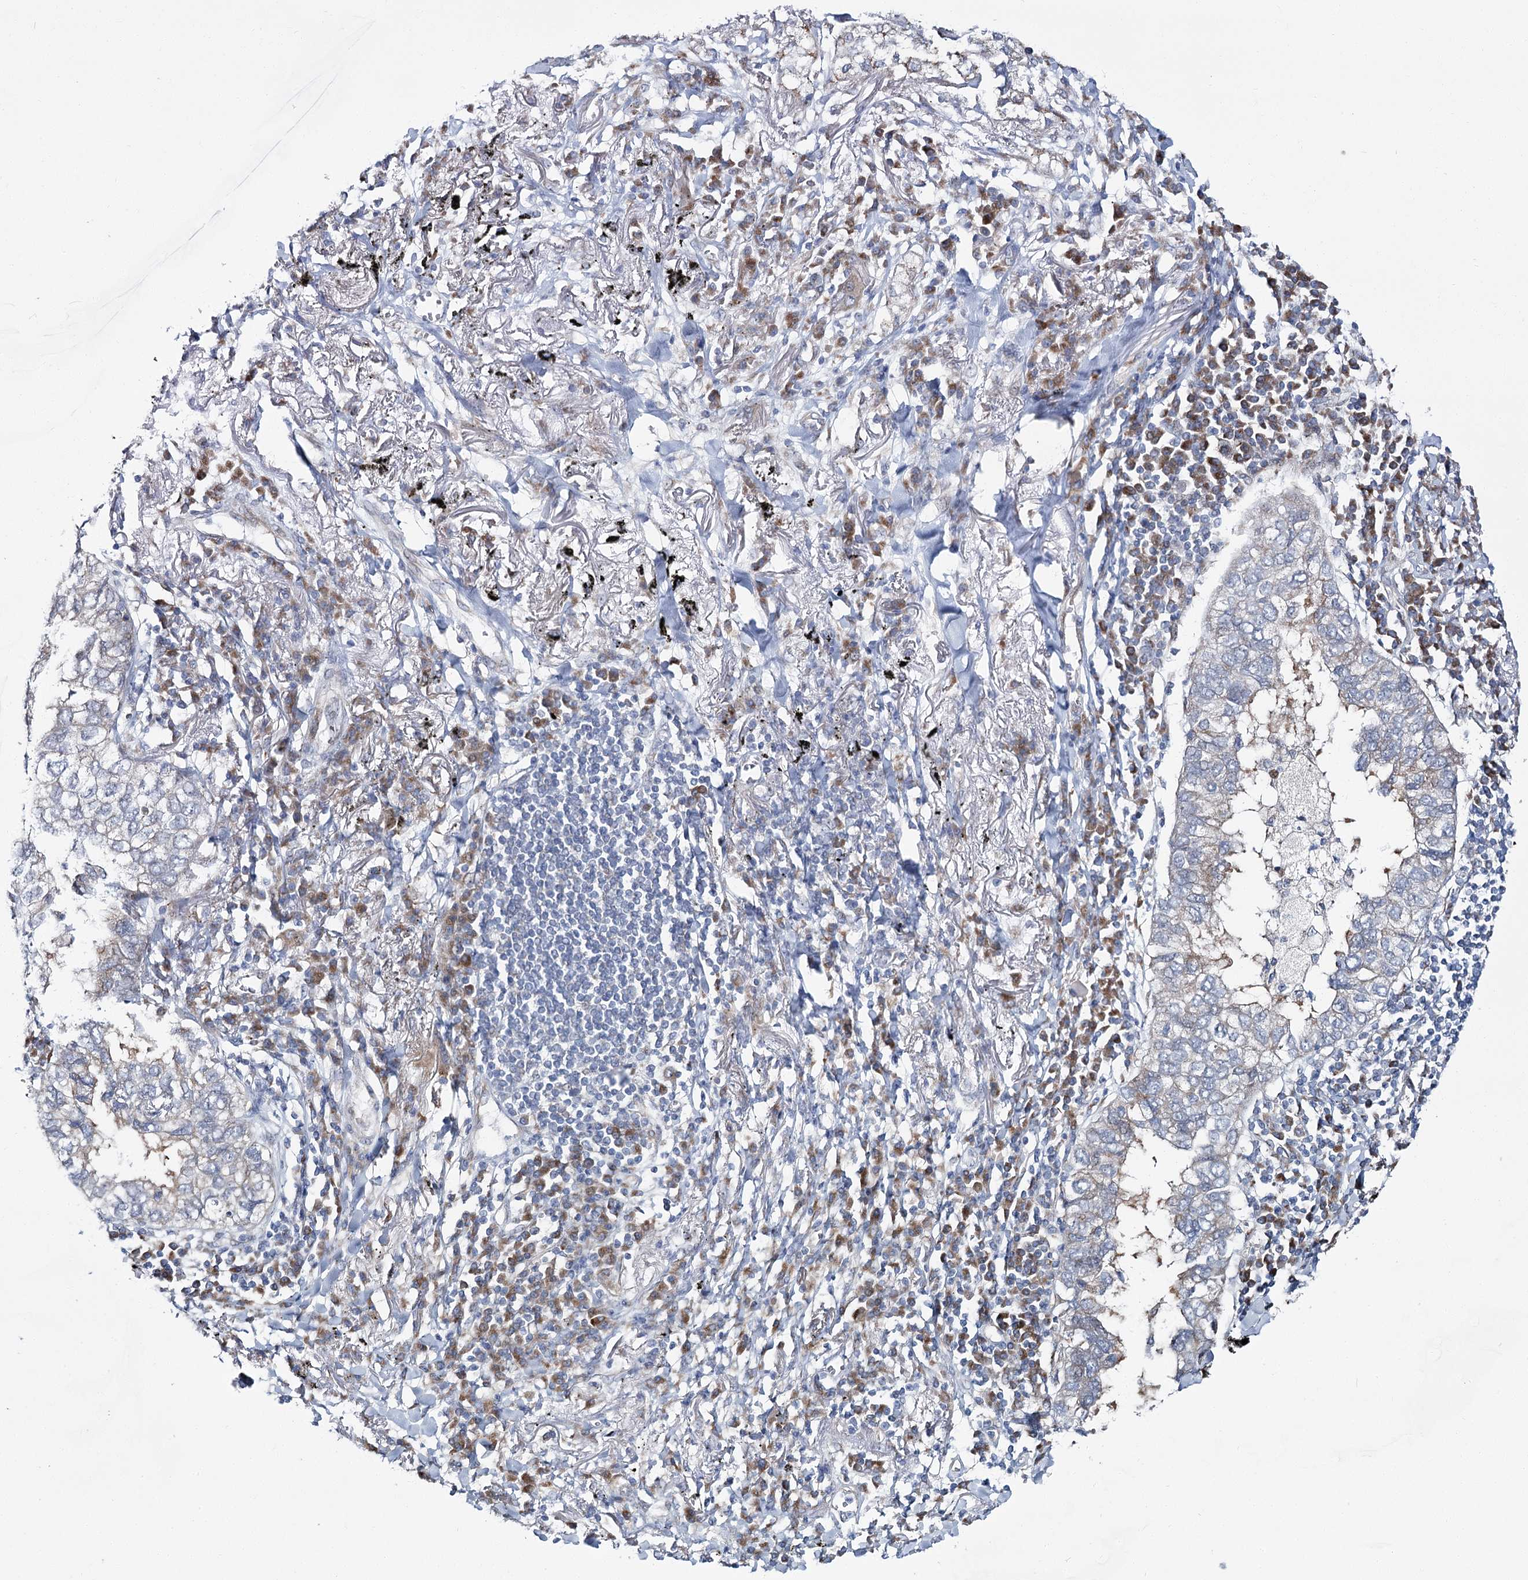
{"staining": {"intensity": "negative", "quantity": "none", "location": "none"}, "tissue": "lung cancer", "cell_type": "Tumor cells", "image_type": "cancer", "snomed": [{"axis": "morphology", "description": "Adenocarcinoma, NOS"}, {"axis": "topography", "description": "Lung"}], "caption": "The photomicrograph displays no staining of tumor cells in lung adenocarcinoma. (DAB immunohistochemistry (IHC) visualized using brightfield microscopy, high magnification).", "gene": "CPLANE1", "patient": {"sex": "male", "age": 65}}